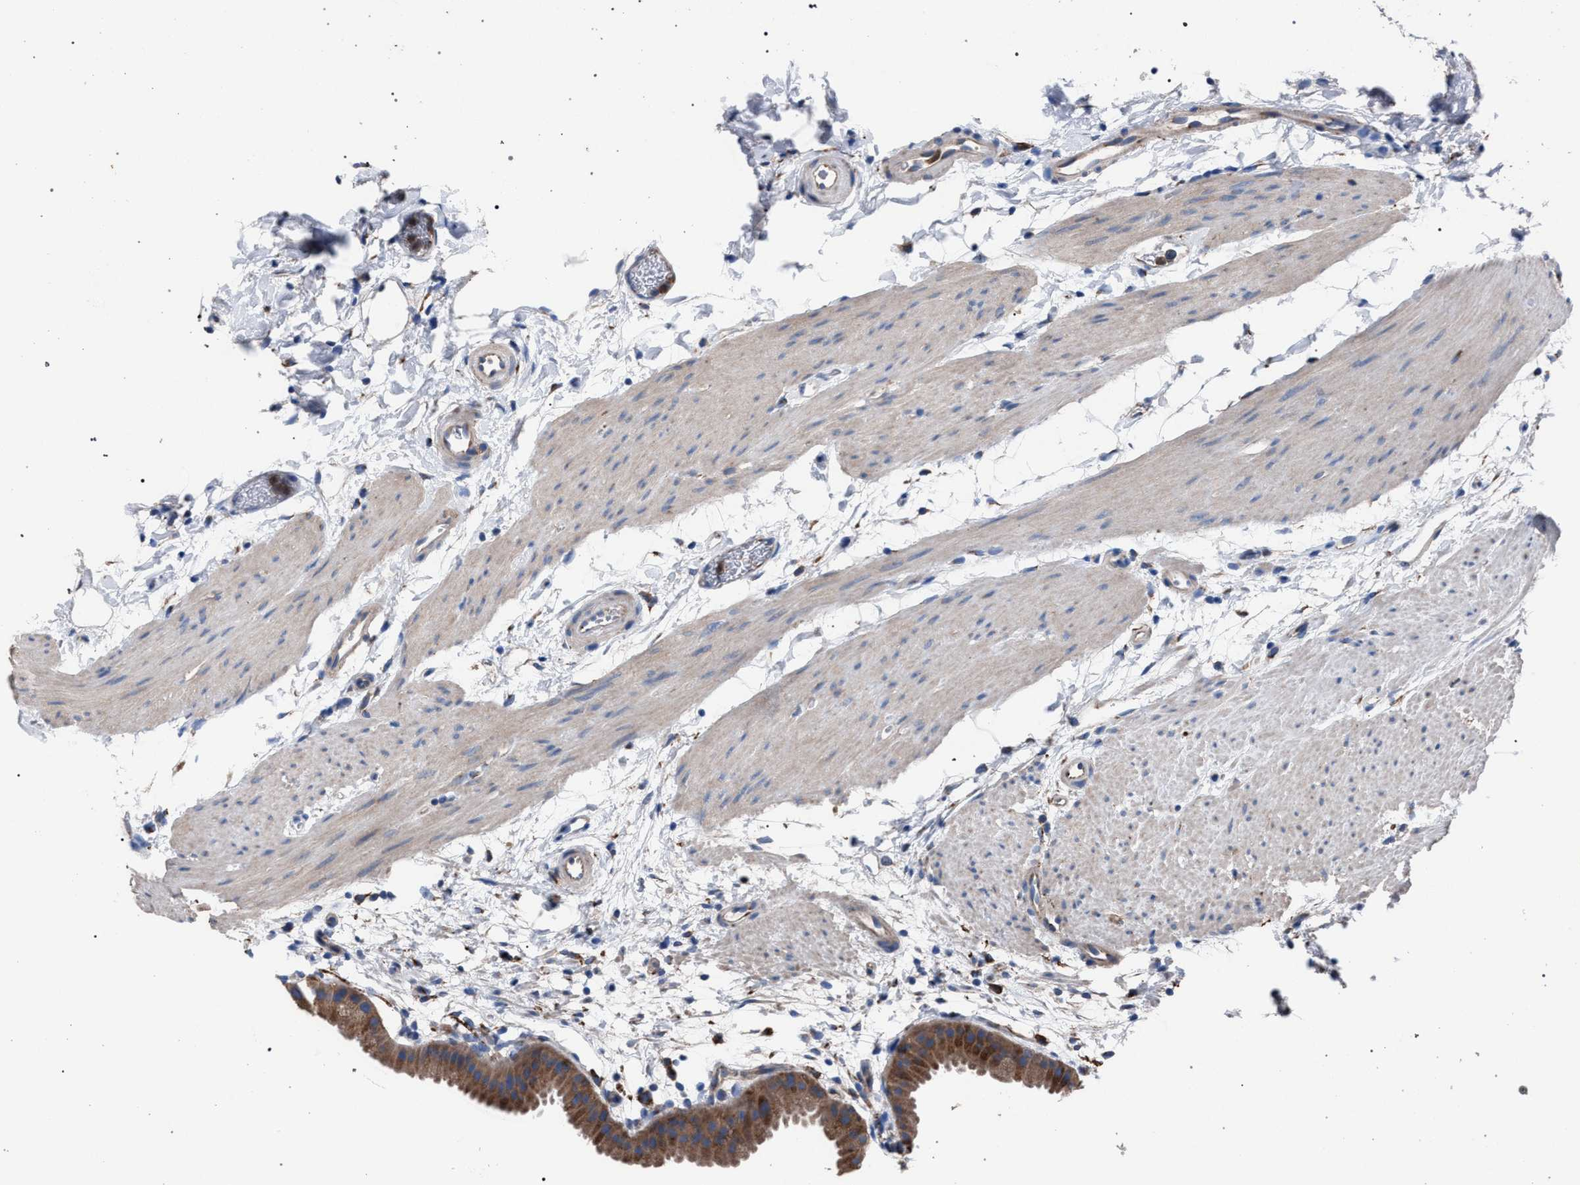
{"staining": {"intensity": "moderate", "quantity": ">75%", "location": "cytoplasmic/membranous"}, "tissue": "gallbladder", "cell_type": "Glandular cells", "image_type": "normal", "snomed": [{"axis": "morphology", "description": "Normal tissue, NOS"}, {"axis": "topography", "description": "Gallbladder"}], "caption": "High-magnification brightfield microscopy of normal gallbladder stained with DAB (3,3'-diaminobenzidine) (brown) and counterstained with hematoxylin (blue). glandular cells exhibit moderate cytoplasmic/membranous staining is appreciated in approximately>75% of cells. The staining is performed using DAB (3,3'-diaminobenzidine) brown chromogen to label protein expression. The nuclei are counter-stained blue using hematoxylin.", "gene": "ATP6V0A1", "patient": {"sex": "female", "age": 64}}